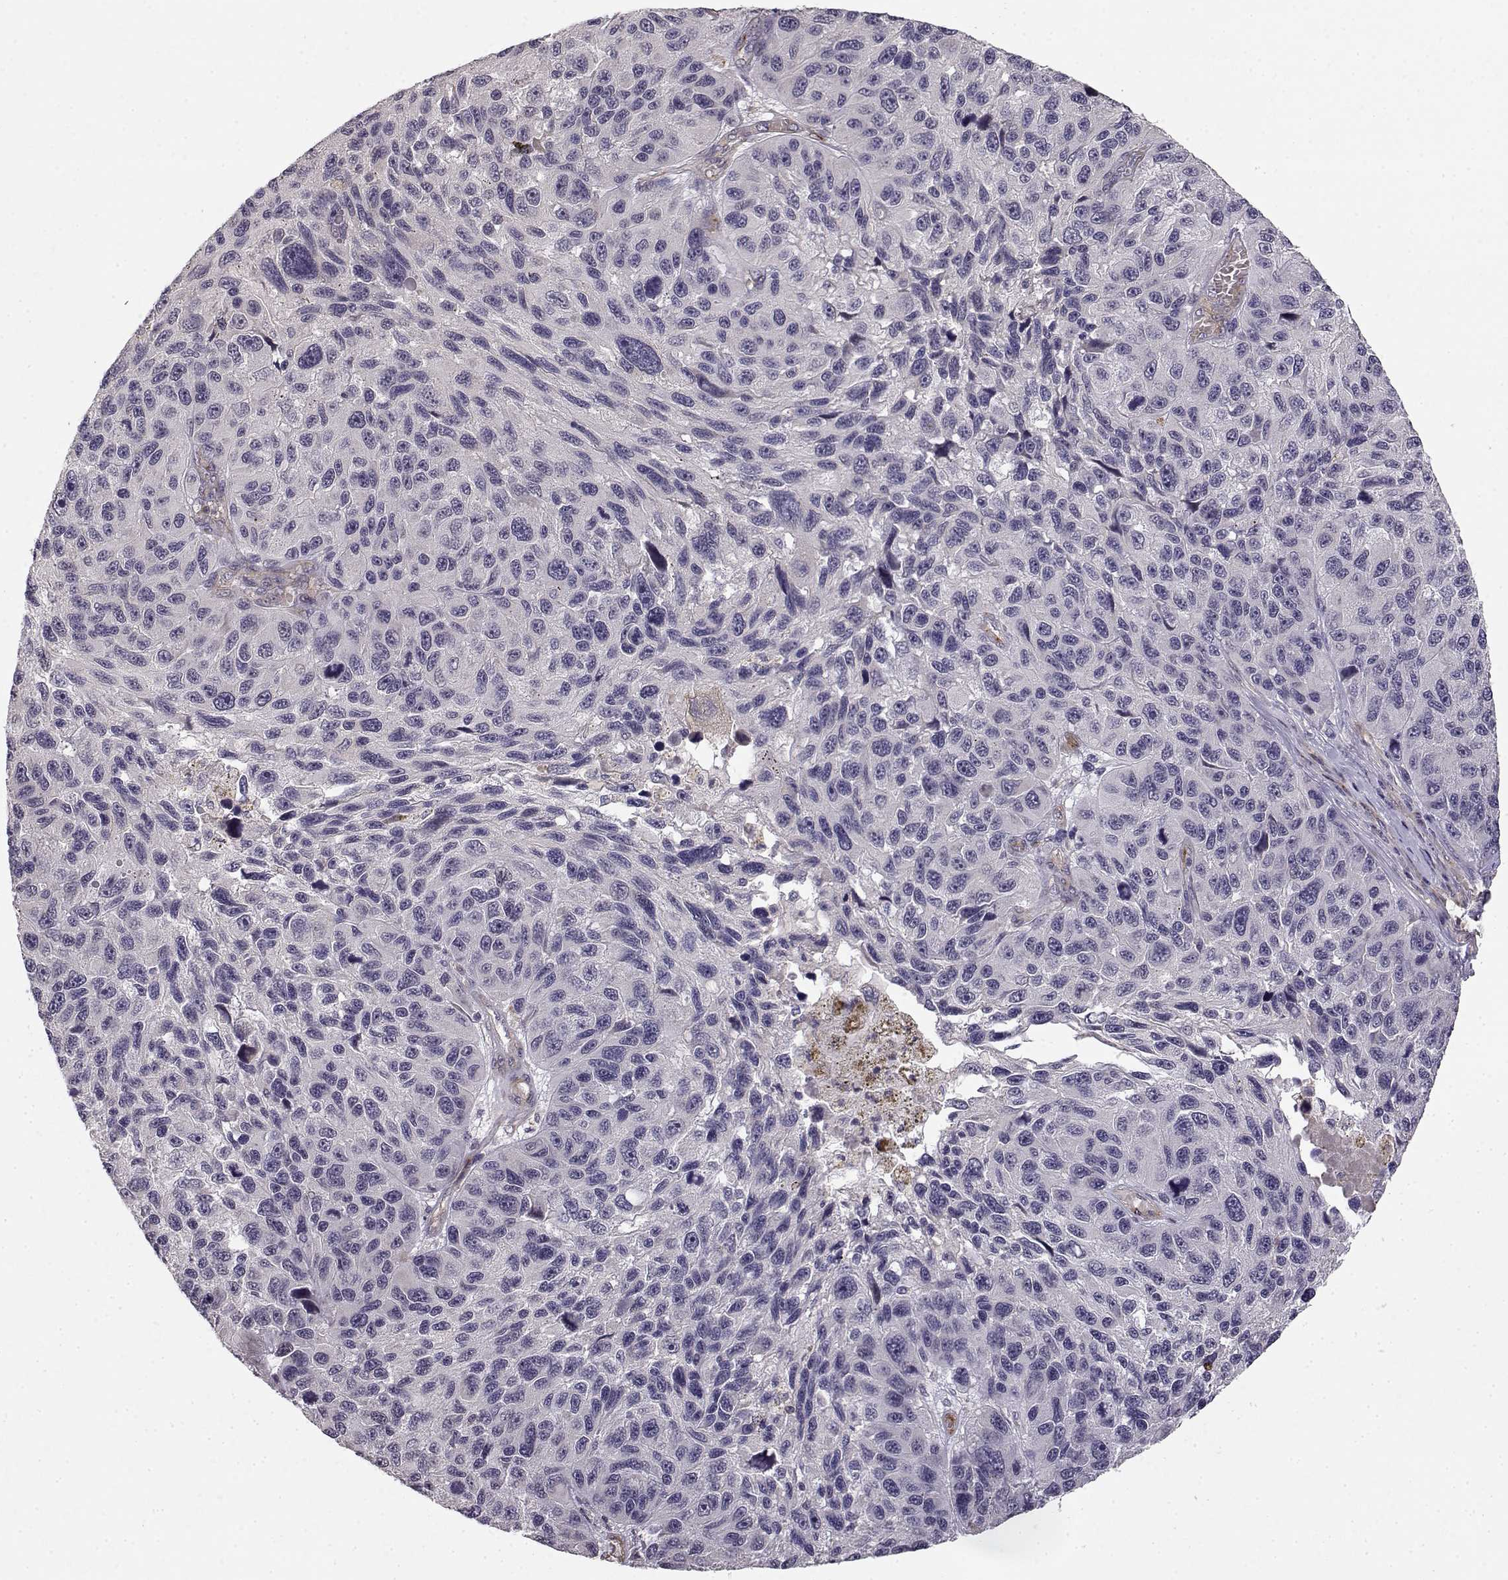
{"staining": {"intensity": "negative", "quantity": "none", "location": "none"}, "tissue": "melanoma", "cell_type": "Tumor cells", "image_type": "cancer", "snomed": [{"axis": "morphology", "description": "Malignant melanoma, NOS"}, {"axis": "topography", "description": "Skin"}], "caption": "Immunohistochemistry (IHC) image of neoplastic tissue: melanoma stained with DAB shows no significant protein expression in tumor cells. (Stains: DAB (3,3'-diaminobenzidine) immunohistochemistry (IHC) with hematoxylin counter stain, Microscopy: brightfield microscopy at high magnification).", "gene": "IFITM1", "patient": {"sex": "male", "age": 53}}